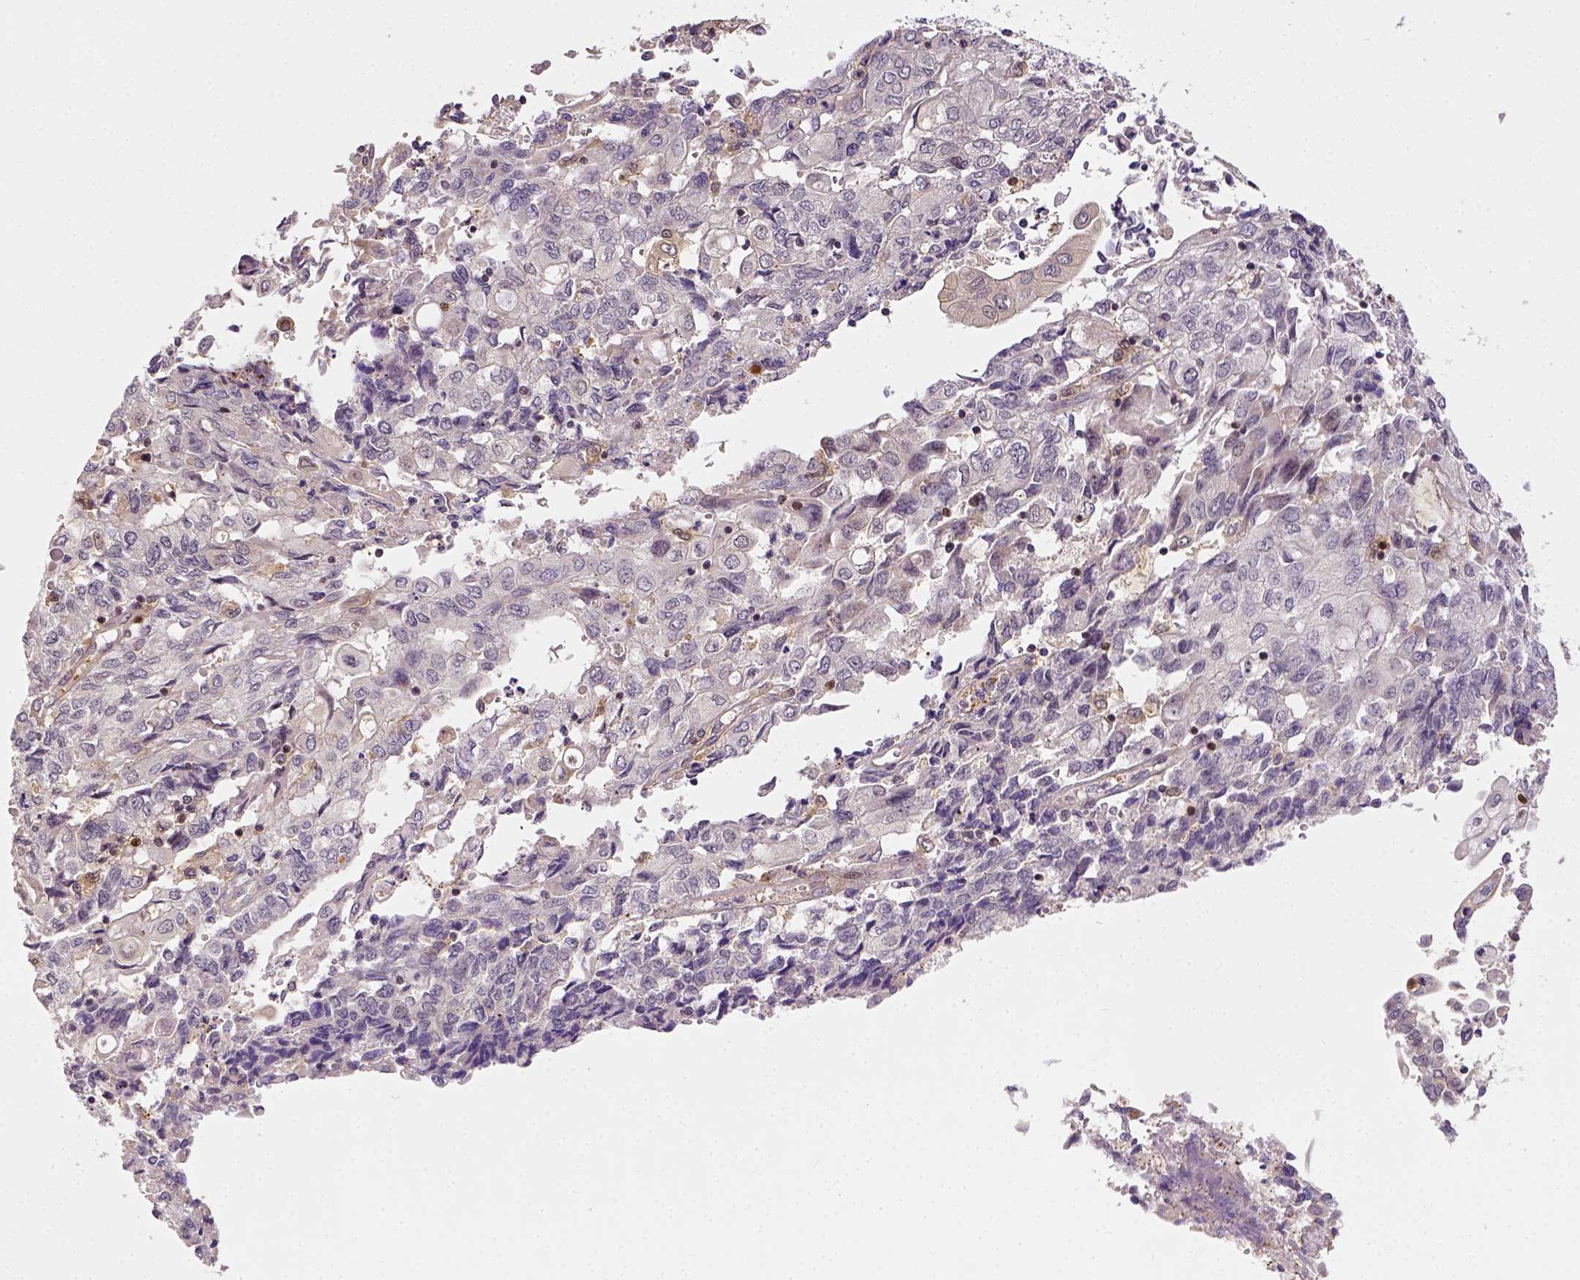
{"staining": {"intensity": "negative", "quantity": "none", "location": "none"}, "tissue": "endometrial cancer", "cell_type": "Tumor cells", "image_type": "cancer", "snomed": [{"axis": "morphology", "description": "Adenocarcinoma, NOS"}, {"axis": "topography", "description": "Endometrium"}], "caption": "Immunohistochemistry photomicrograph of neoplastic tissue: endometrial cancer stained with DAB displays no significant protein staining in tumor cells. (DAB IHC visualized using brightfield microscopy, high magnification).", "gene": "MATK", "patient": {"sex": "female", "age": 54}}